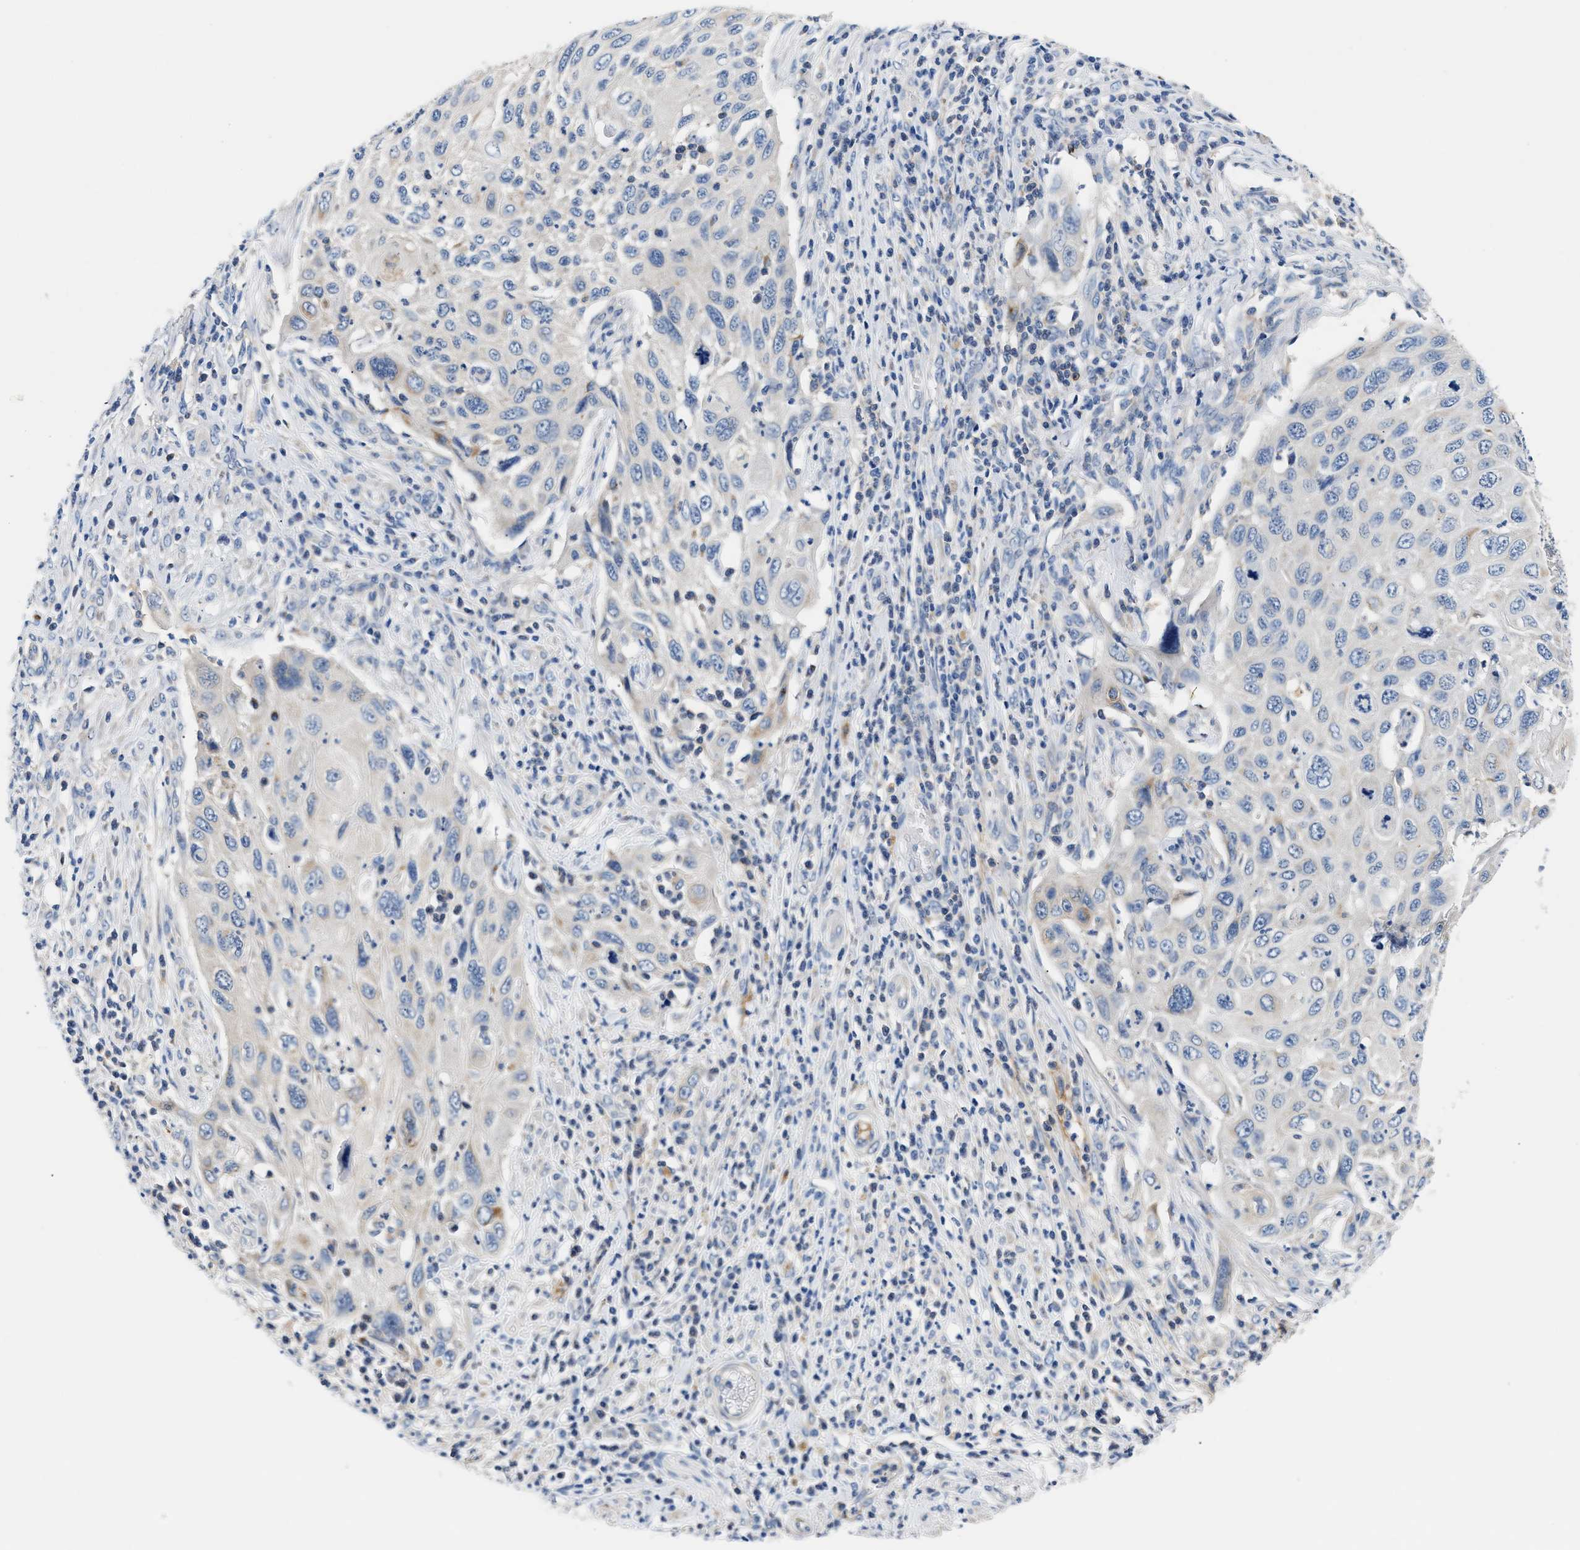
{"staining": {"intensity": "negative", "quantity": "none", "location": "none"}, "tissue": "cervical cancer", "cell_type": "Tumor cells", "image_type": "cancer", "snomed": [{"axis": "morphology", "description": "Squamous cell carcinoma, NOS"}, {"axis": "topography", "description": "Cervix"}], "caption": "Immunohistochemical staining of human cervical squamous cell carcinoma shows no significant staining in tumor cells.", "gene": "TUT7", "patient": {"sex": "female", "age": 70}}